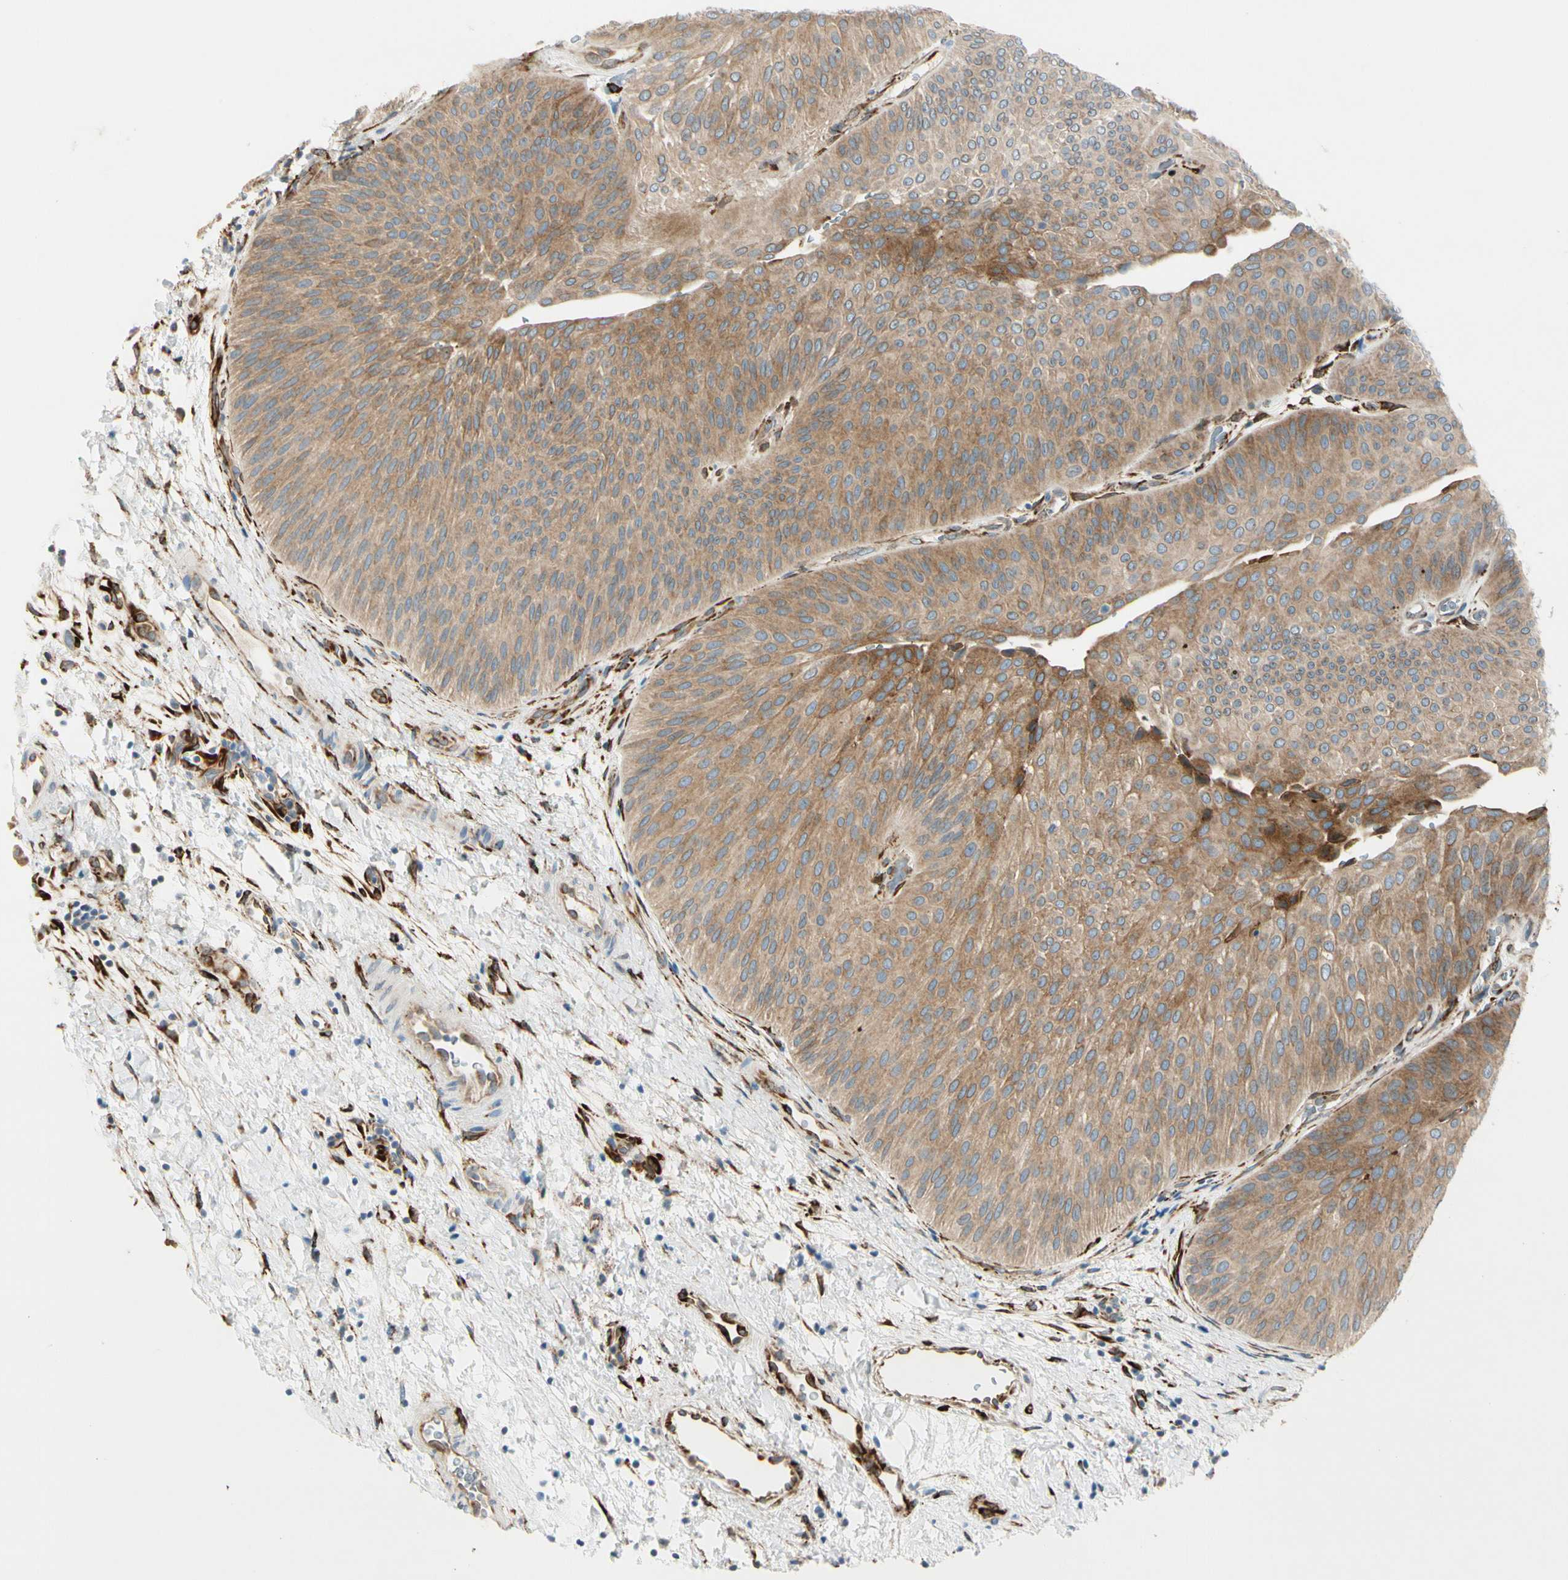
{"staining": {"intensity": "moderate", "quantity": ">75%", "location": "cytoplasmic/membranous"}, "tissue": "urothelial cancer", "cell_type": "Tumor cells", "image_type": "cancer", "snomed": [{"axis": "morphology", "description": "Urothelial carcinoma, Low grade"}, {"axis": "topography", "description": "Urinary bladder"}], "caption": "Low-grade urothelial carcinoma tissue reveals moderate cytoplasmic/membranous expression in approximately >75% of tumor cells", "gene": "FKBP7", "patient": {"sex": "female", "age": 60}}